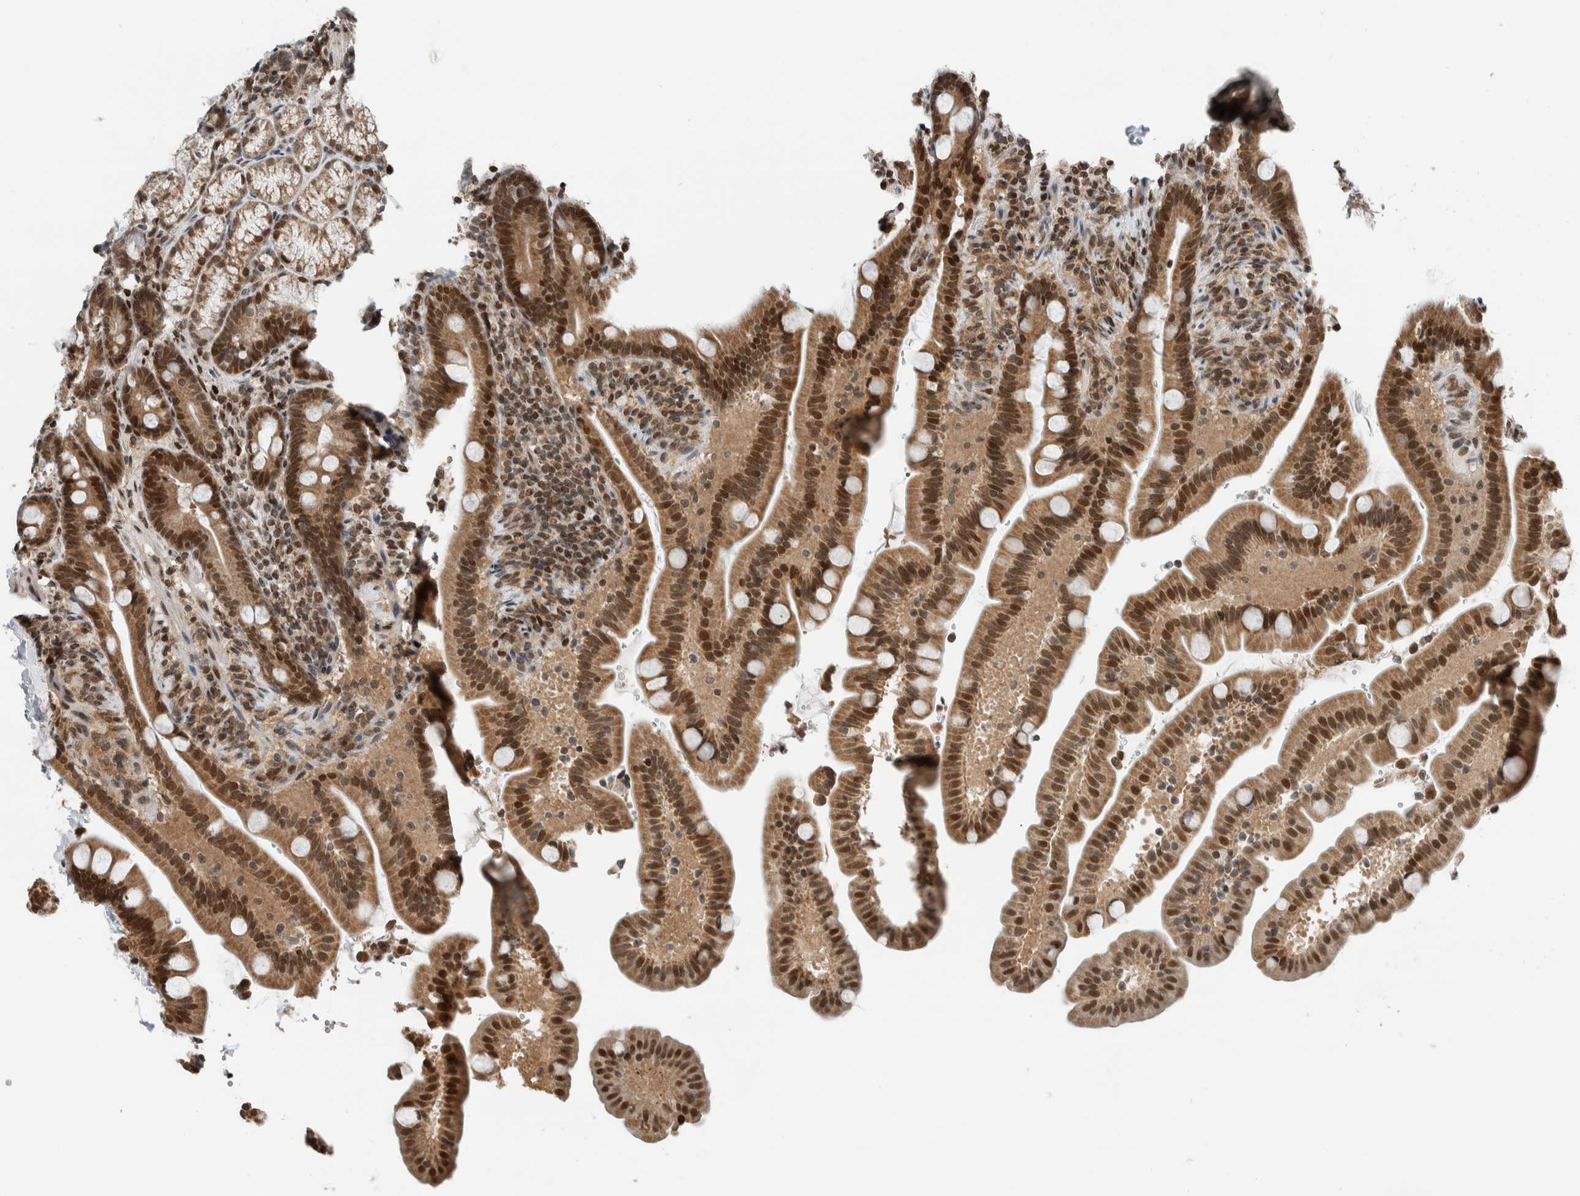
{"staining": {"intensity": "moderate", "quantity": ">75%", "location": "cytoplasmic/membranous,nuclear"}, "tissue": "duodenum", "cell_type": "Glandular cells", "image_type": "normal", "snomed": [{"axis": "morphology", "description": "Normal tissue, NOS"}, {"axis": "topography", "description": "Duodenum"}], "caption": "Protein positivity by immunohistochemistry (IHC) shows moderate cytoplasmic/membranous,nuclear positivity in approximately >75% of glandular cells in benign duodenum.", "gene": "NPLOC4", "patient": {"sex": "male", "age": 54}}